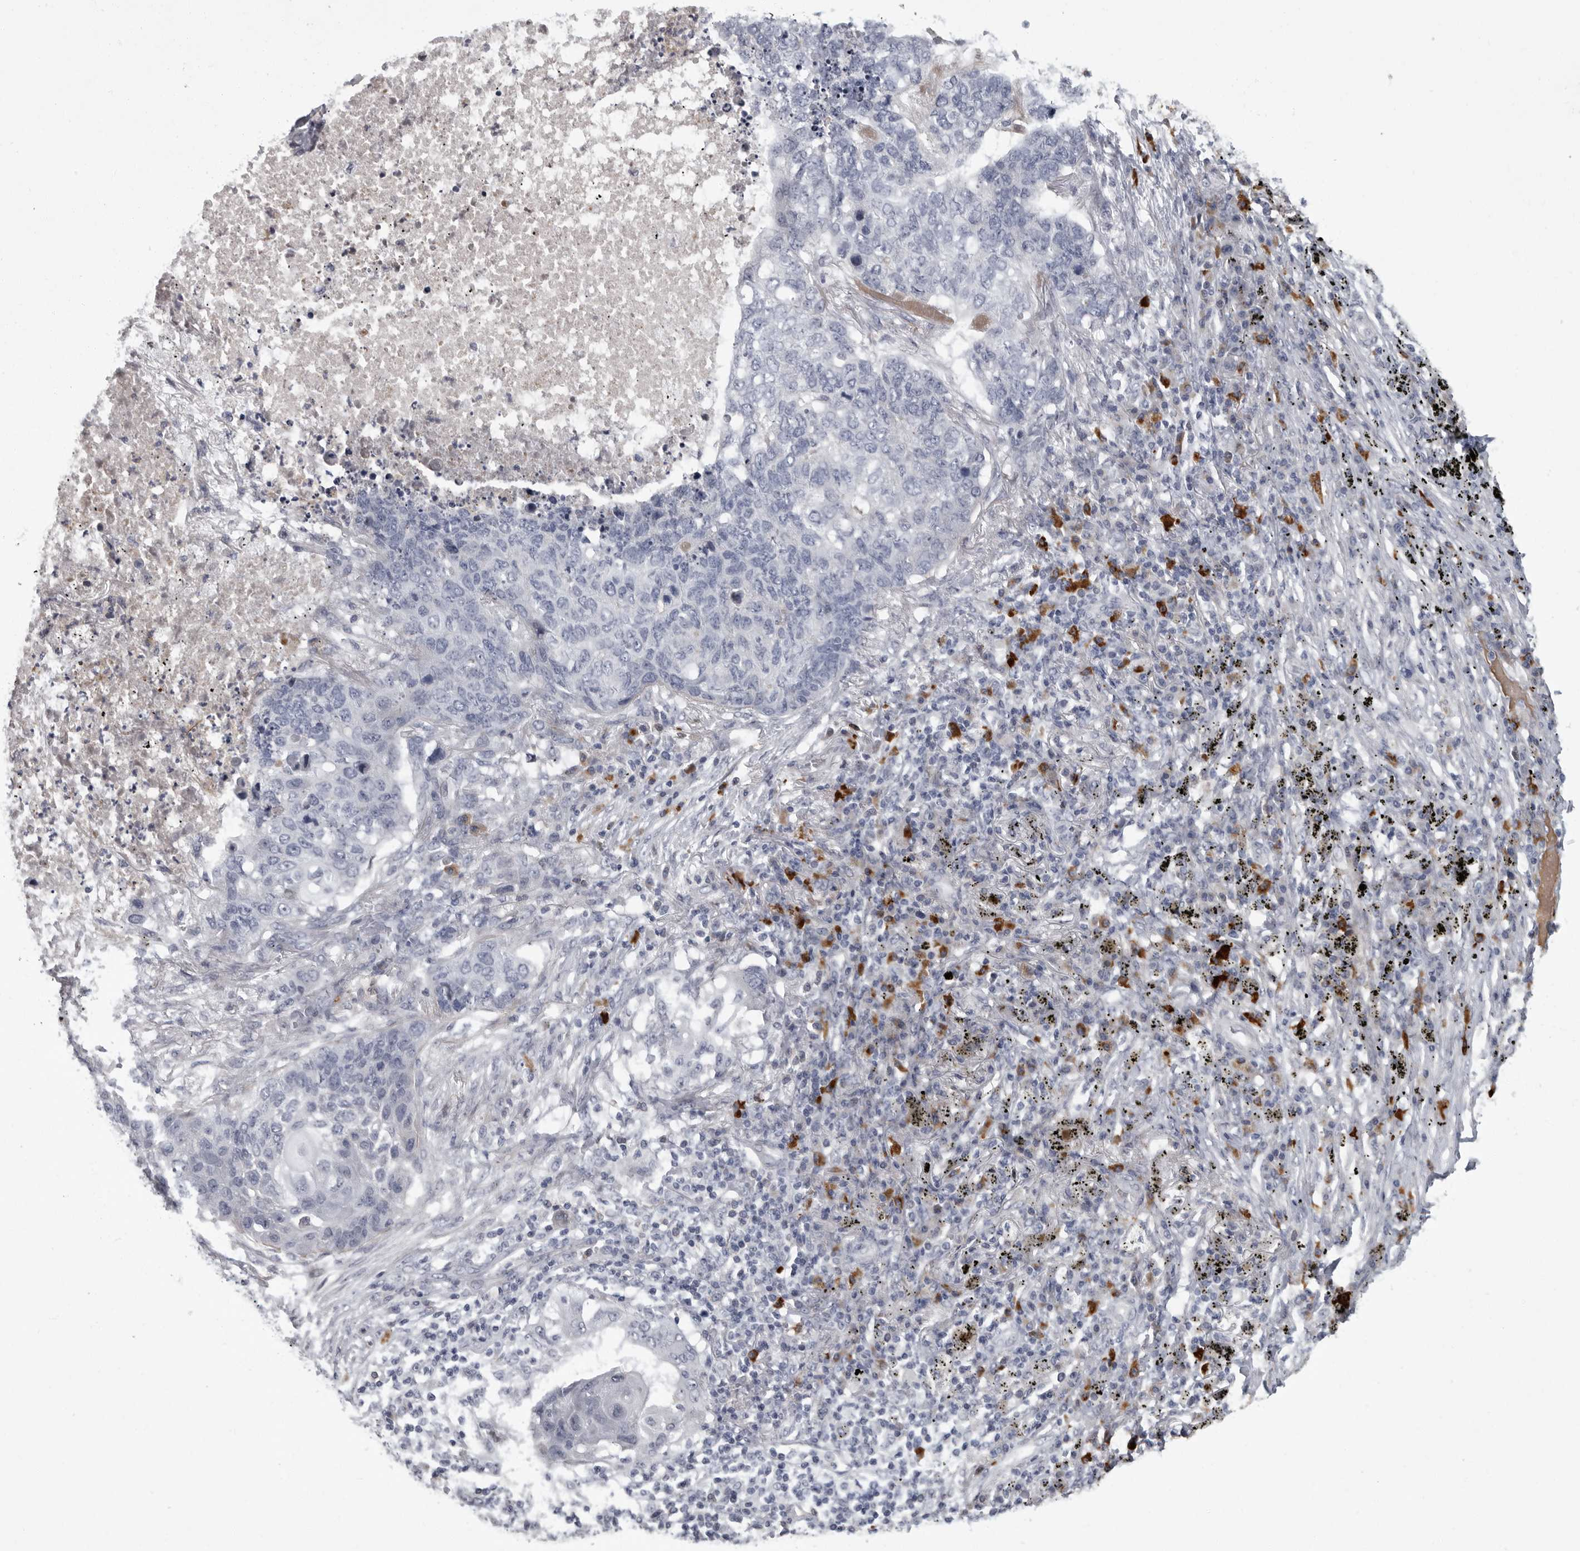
{"staining": {"intensity": "negative", "quantity": "none", "location": "none"}, "tissue": "lung cancer", "cell_type": "Tumor cells", "image_type": "cancer", "snomed": [{"axis": "morphology", "description": "Squamous cell carcinoma, NOS"}, {"axis": "topography", "description": "Lung"}], "caption": "Immunohistochemistry (IHC) of human lung squamous cell carcinoma exhibits no staining in tumor cells.", "gene": "SLC25A39", "patient": {"sex": "female", "age": 63}}